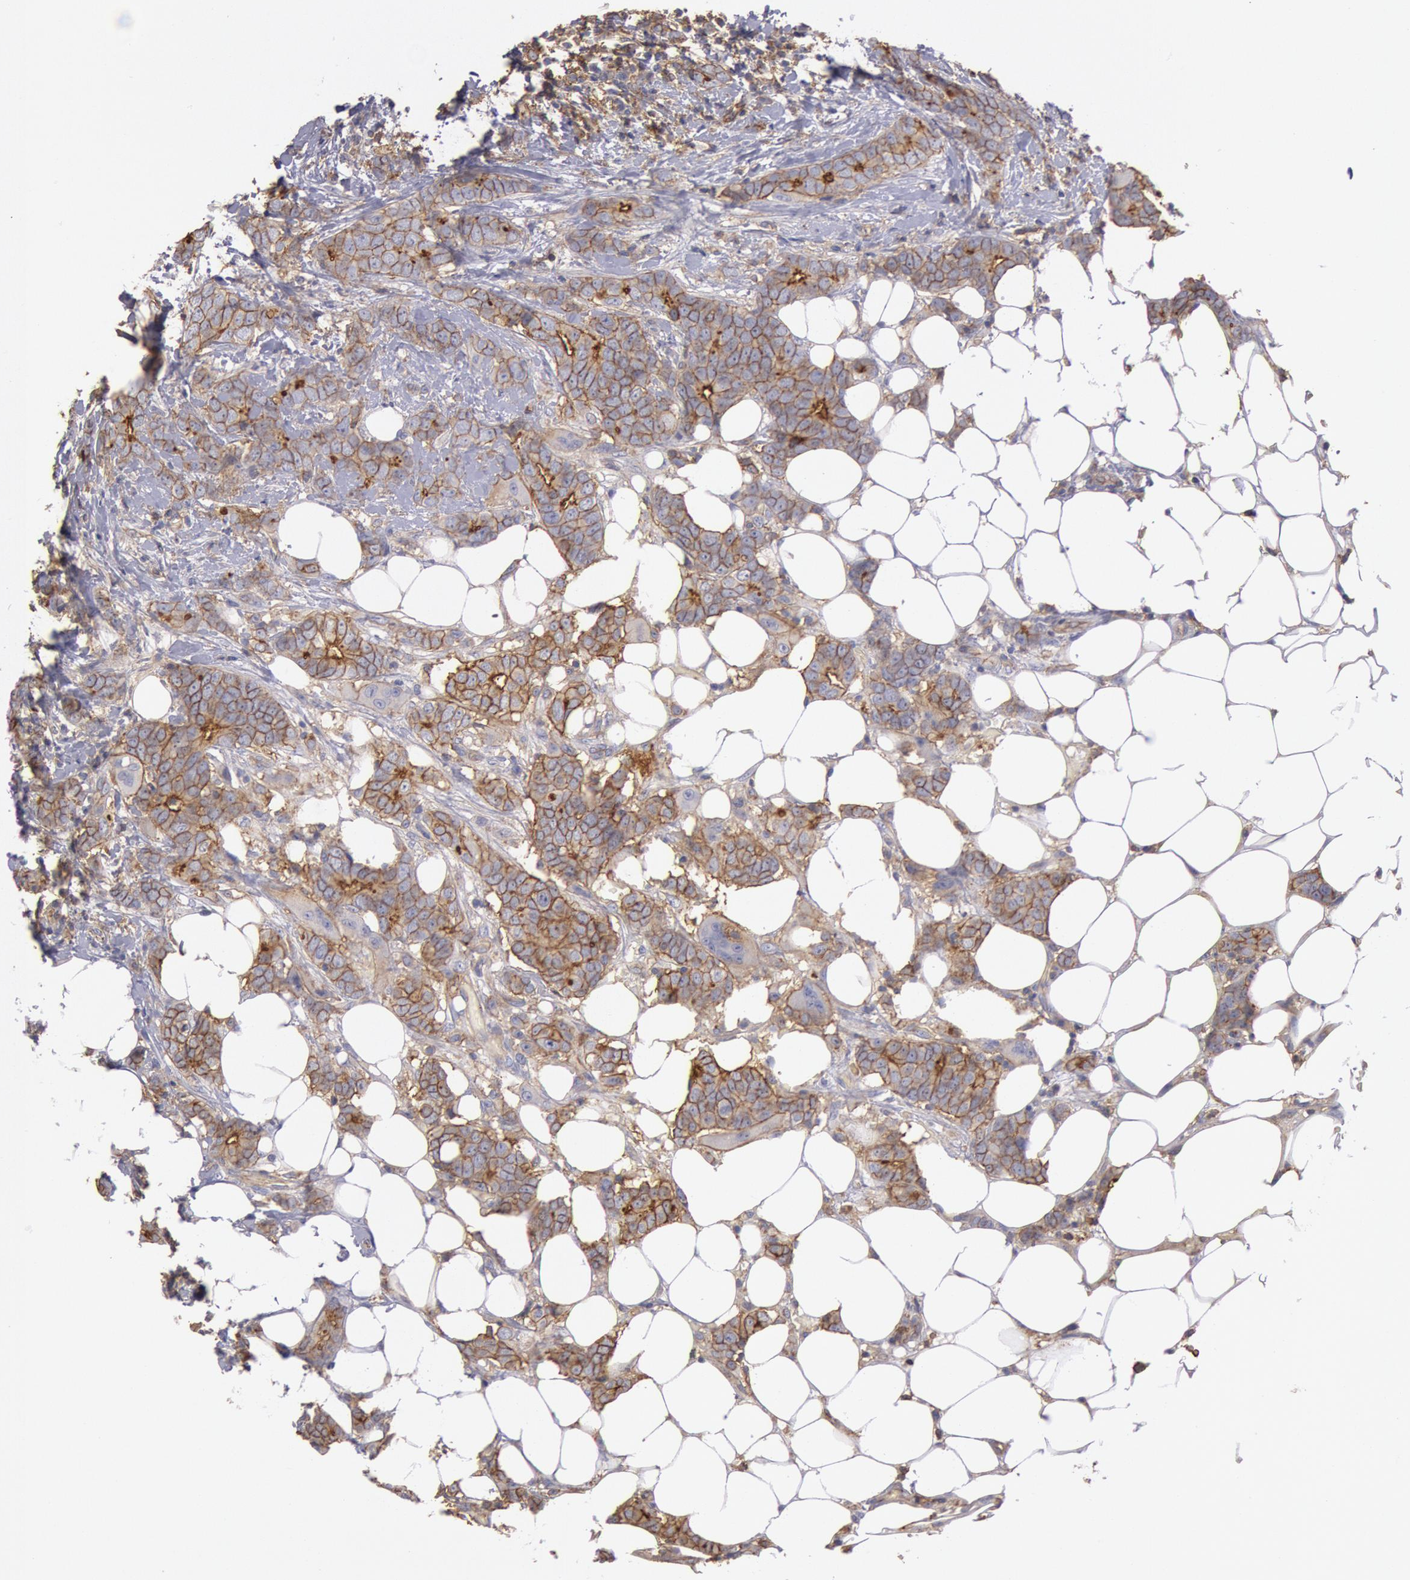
{"staining": {"intensity": "moderate", "quantity": ">75%", "location": "cytoplasmic/membranous"}, "tissue": "breast cancer", "cell_type": "Tumor cells", "image_type": "cancer", "snomed": [{"axis": "morphology", "description": "Duct carcinoma"}, {"axis": "topography", "description": "Breast"}], "caption": "Moderate cytoplasmic/membranous staining for a protein is present in approximately >75% of tumor cells of breast invasive ductal carcinoma using IHC.", "gene": "SNAP23", "patient": {"sex": "female", "age": 53}}